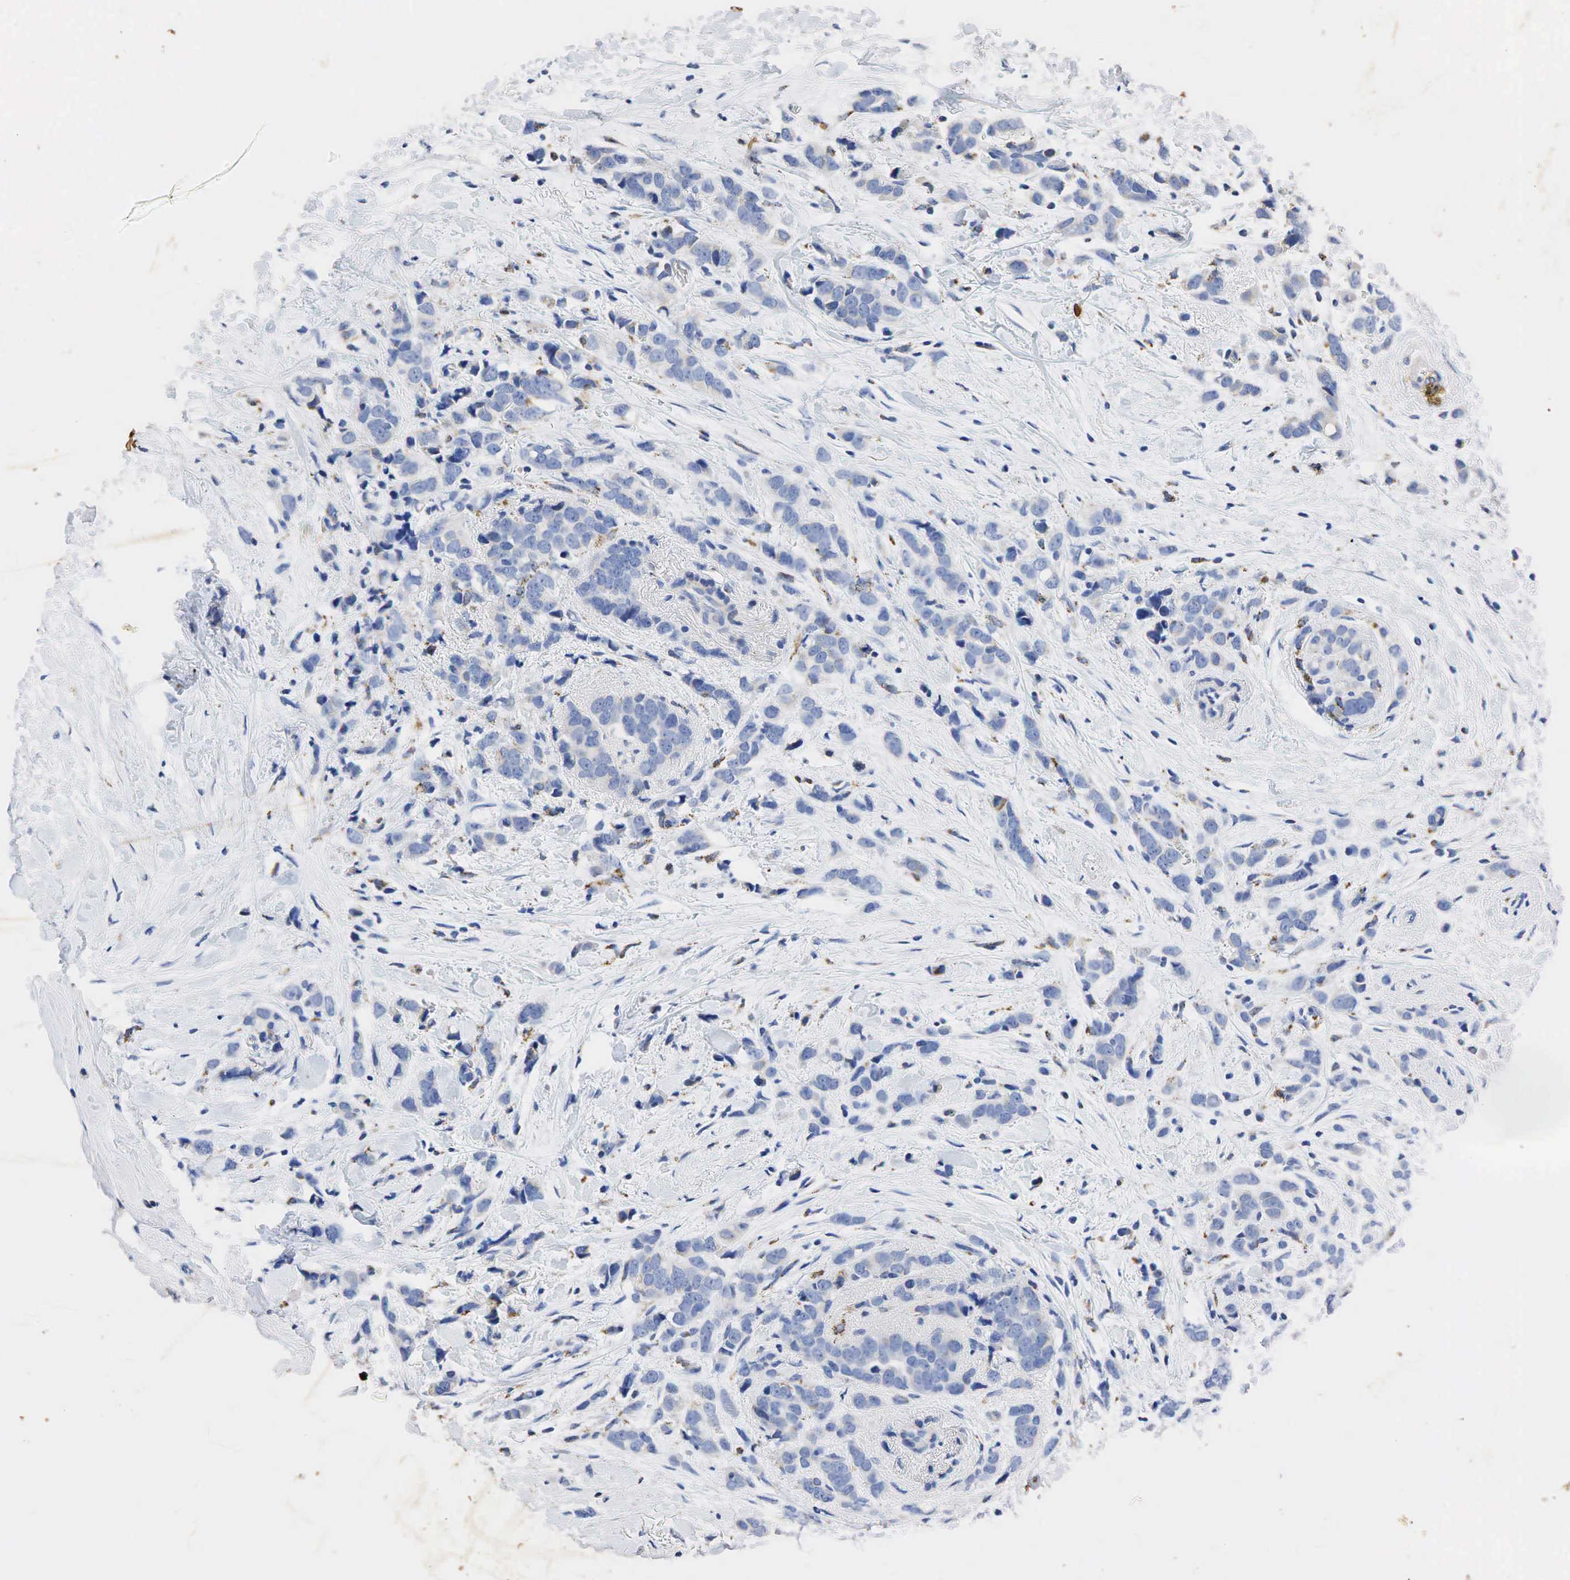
{"staining": {"intensity": "moderate", "quantity": "<25%", "location": "cytoplasmic/membranous"}, "tissue": "breast cancer", "cell_type": "Tumor cells", "image_type": "cancer", "snomed": [{"axis": "morphology", "description": "Lobular carcinoma"}, {"axis": "topography", "description": "Breast"}], "caption": "Immunohistochemistry (DAB (3,3'-diaminobenzidine)) staining of breast cancer (lobular carcinoma) displays moderate cytoplasmic/membranous protein staining in about <25% of tumor cells. (DAB (3,3'-diaminobenzidine) = brown stain, brightfield microscopy at high magnification).", "gene": "SYP", "patient": {"sex": "female", "age": 57}}